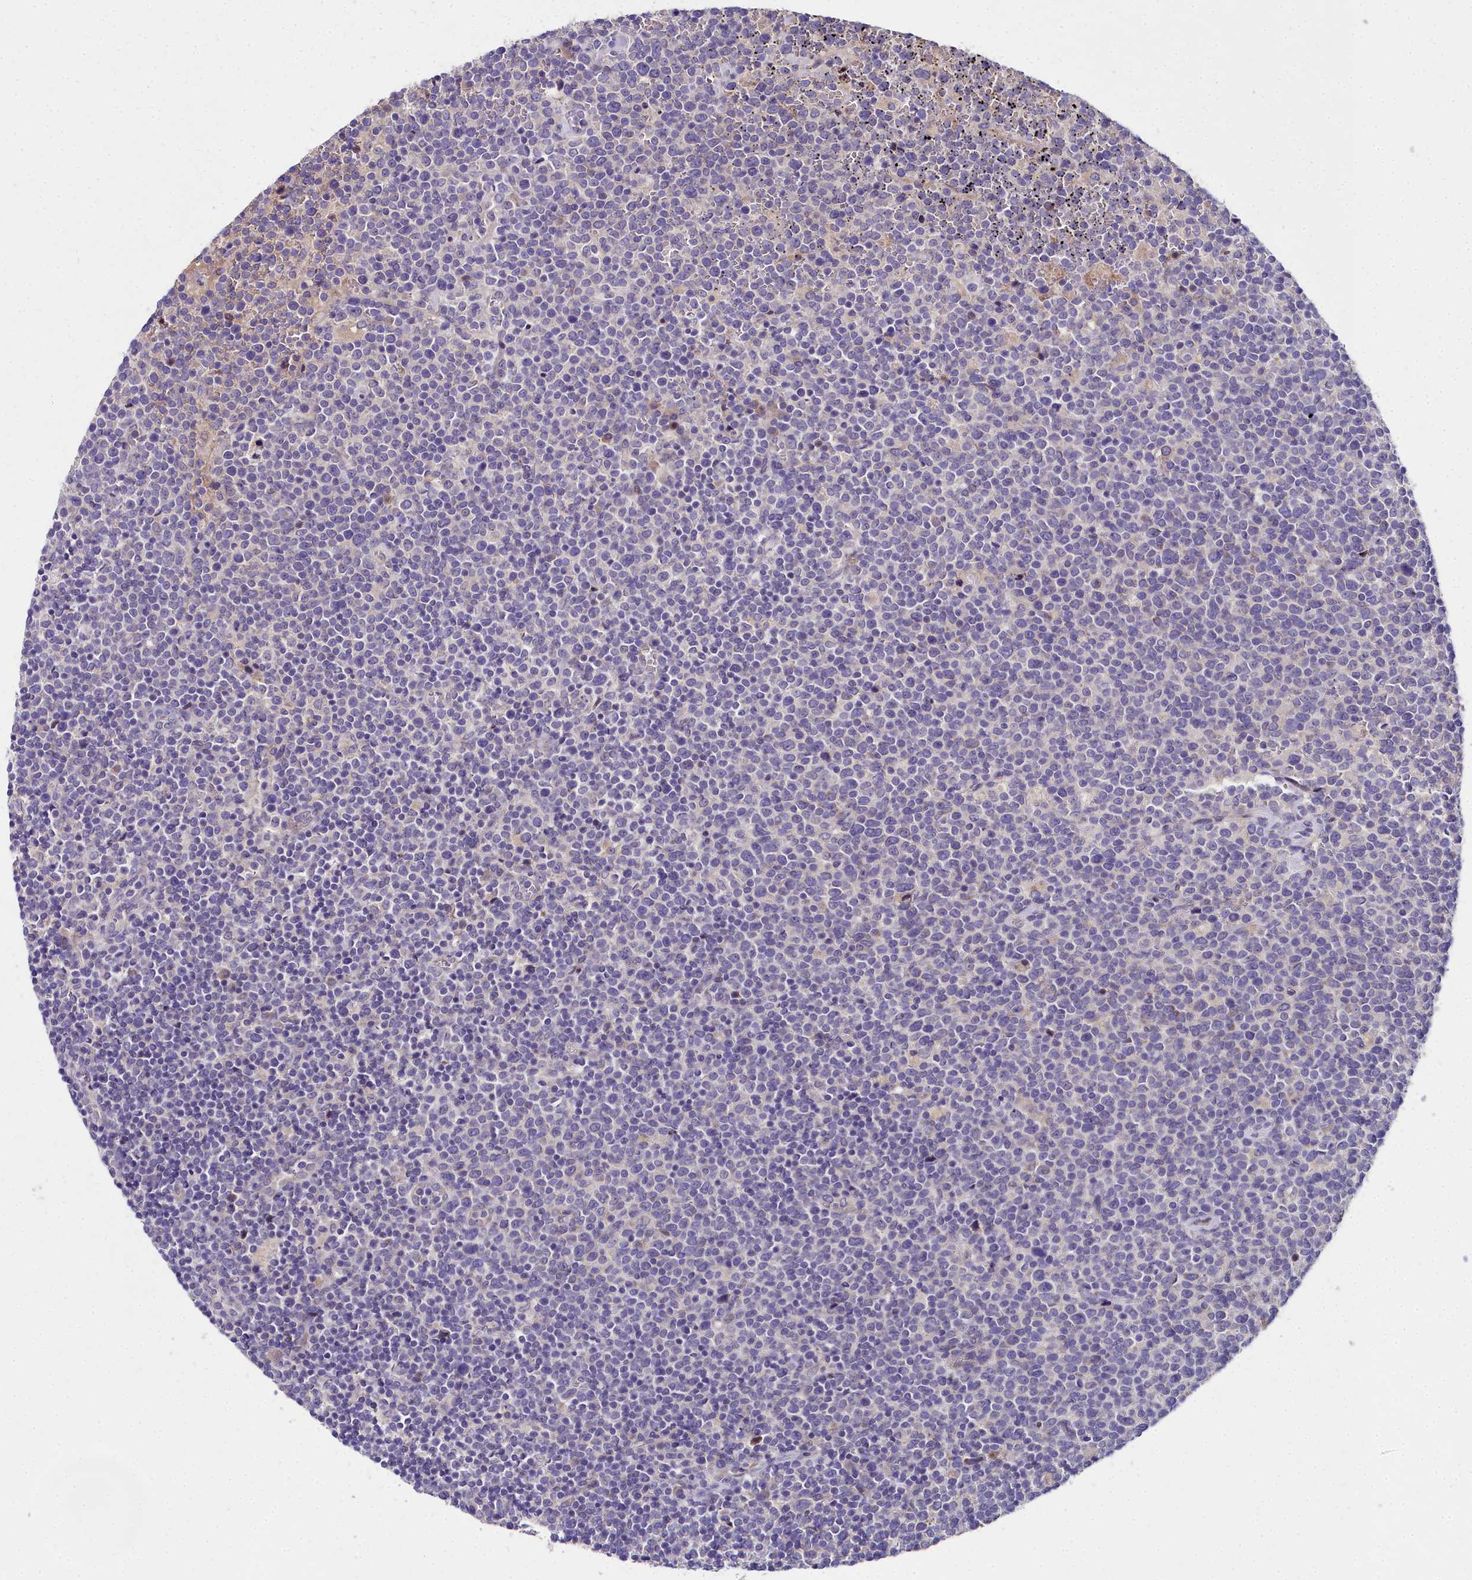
{"staining": {"intensity": "negative", "quantity": "none", "location": "none"}, "tissue": "lymphoma", "cell_type": "Tumor cells", "image_type": "cancer", "snomed": [{"axis": "morphology", "description": "Malignant lymphoma, non-Hodgkin's type, High grade"}, {"axis": "topography", "description": "Lymph node"}], "caption": "Malignant lymphoma, non-Hodgkin's type (high-grade) stained for a protein using immunohistochemistry demonstrates no expression tumor cells.", "gene": "NT5M", "patient": {"sex": "male", "age": 61}}